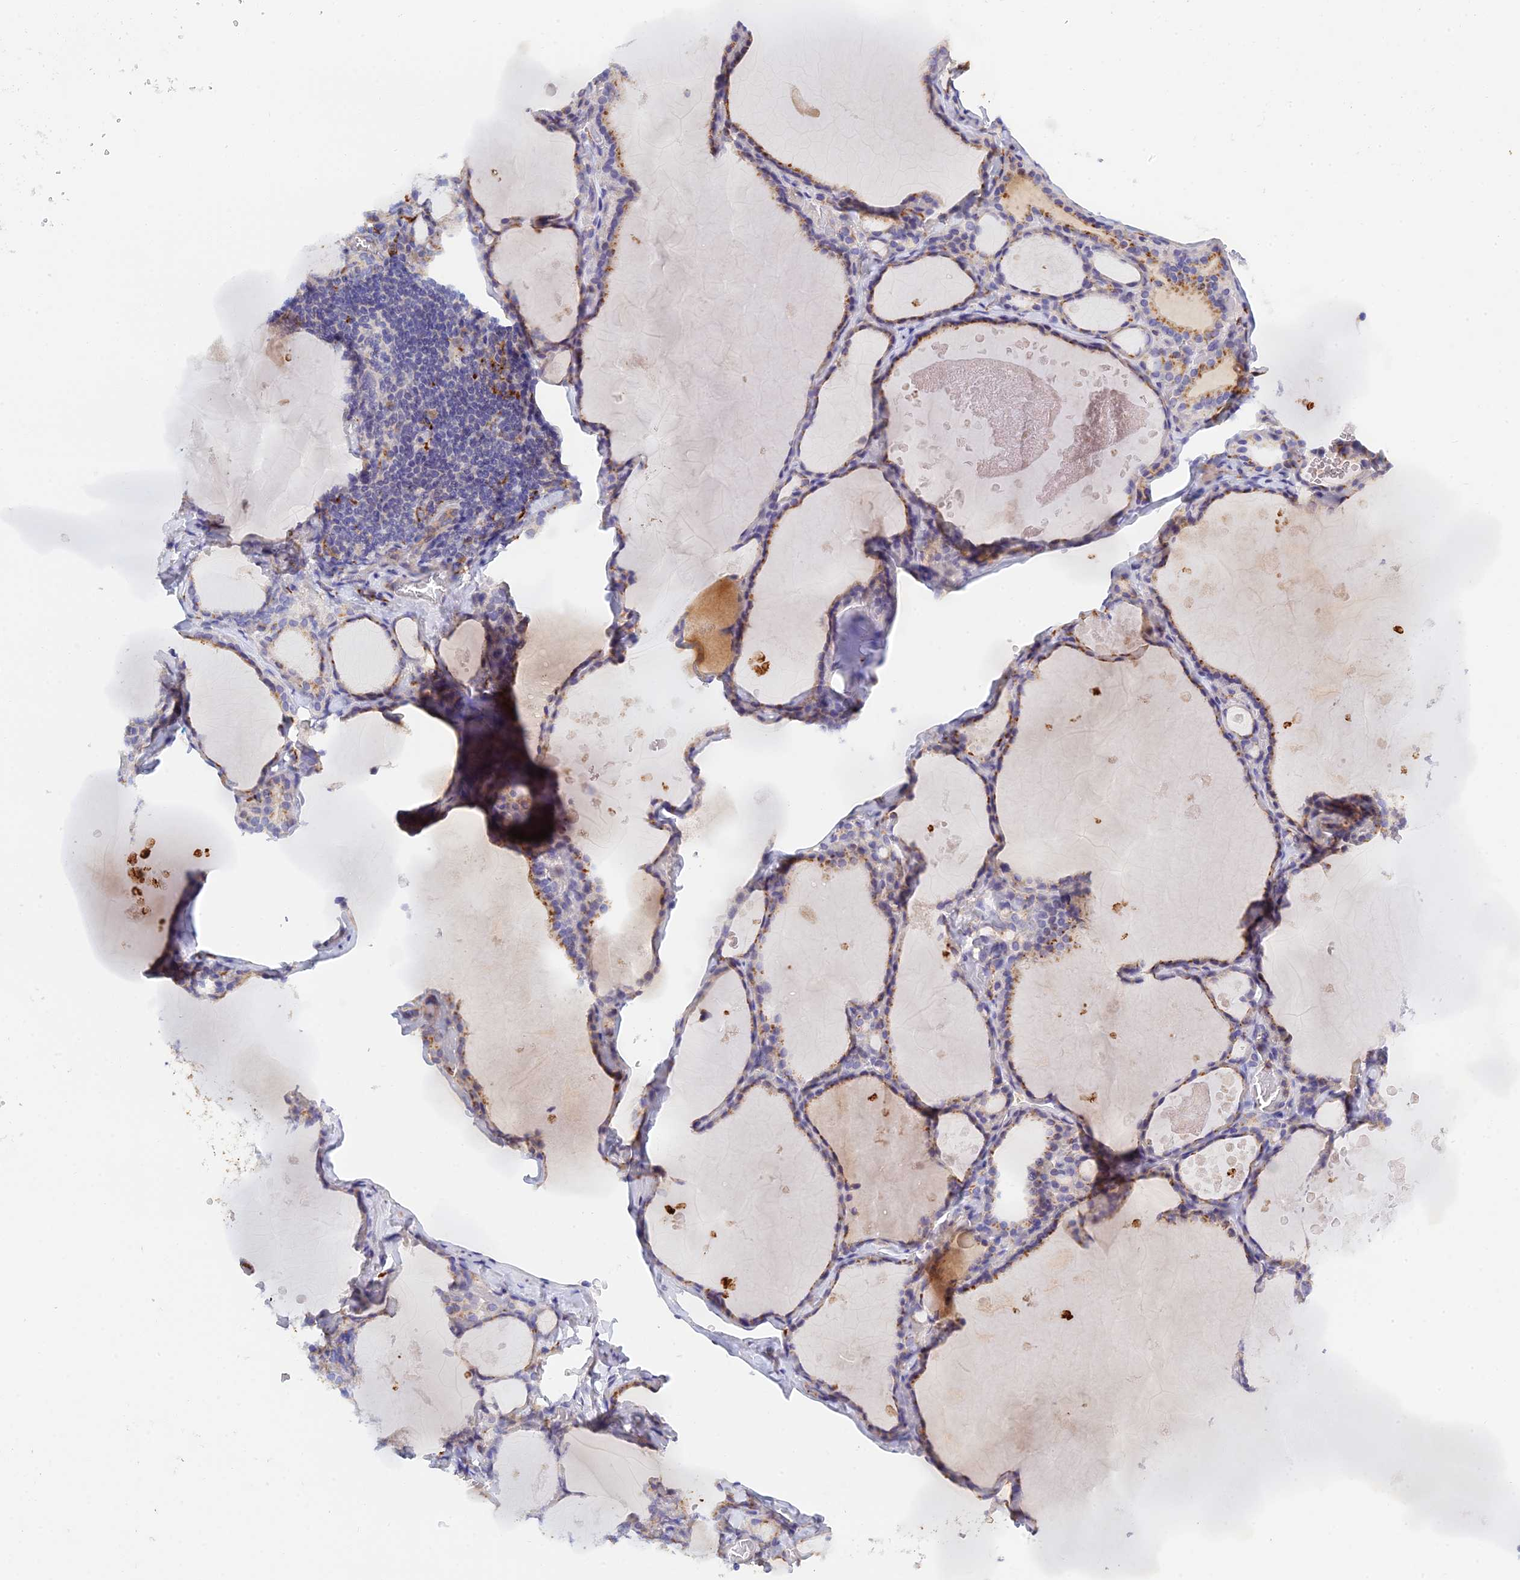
{"staining": {"intensity": "moderate", "quantity": "25%-75%", "location": "cytoplasmic/membranous"}, "tissue": "thyroid gland", "cell_type": "Glandular cells", "image_type": "normal", "snomed": [{"axis": "morphology", "description": "Normal tissue, NOS"}, {"axis": "topography", "description": "Thyroid gland"}], "caption": "A brown stain highlights moderate cytoplasmic/membranous staining of a protein in glandular cells of unremarkable human thyroid gland. (DAB = brown stain, brightfield microscopy at high magnification).", "gene": "RPGRIP1L", "patient": {"sex": "male", "age": 56}}